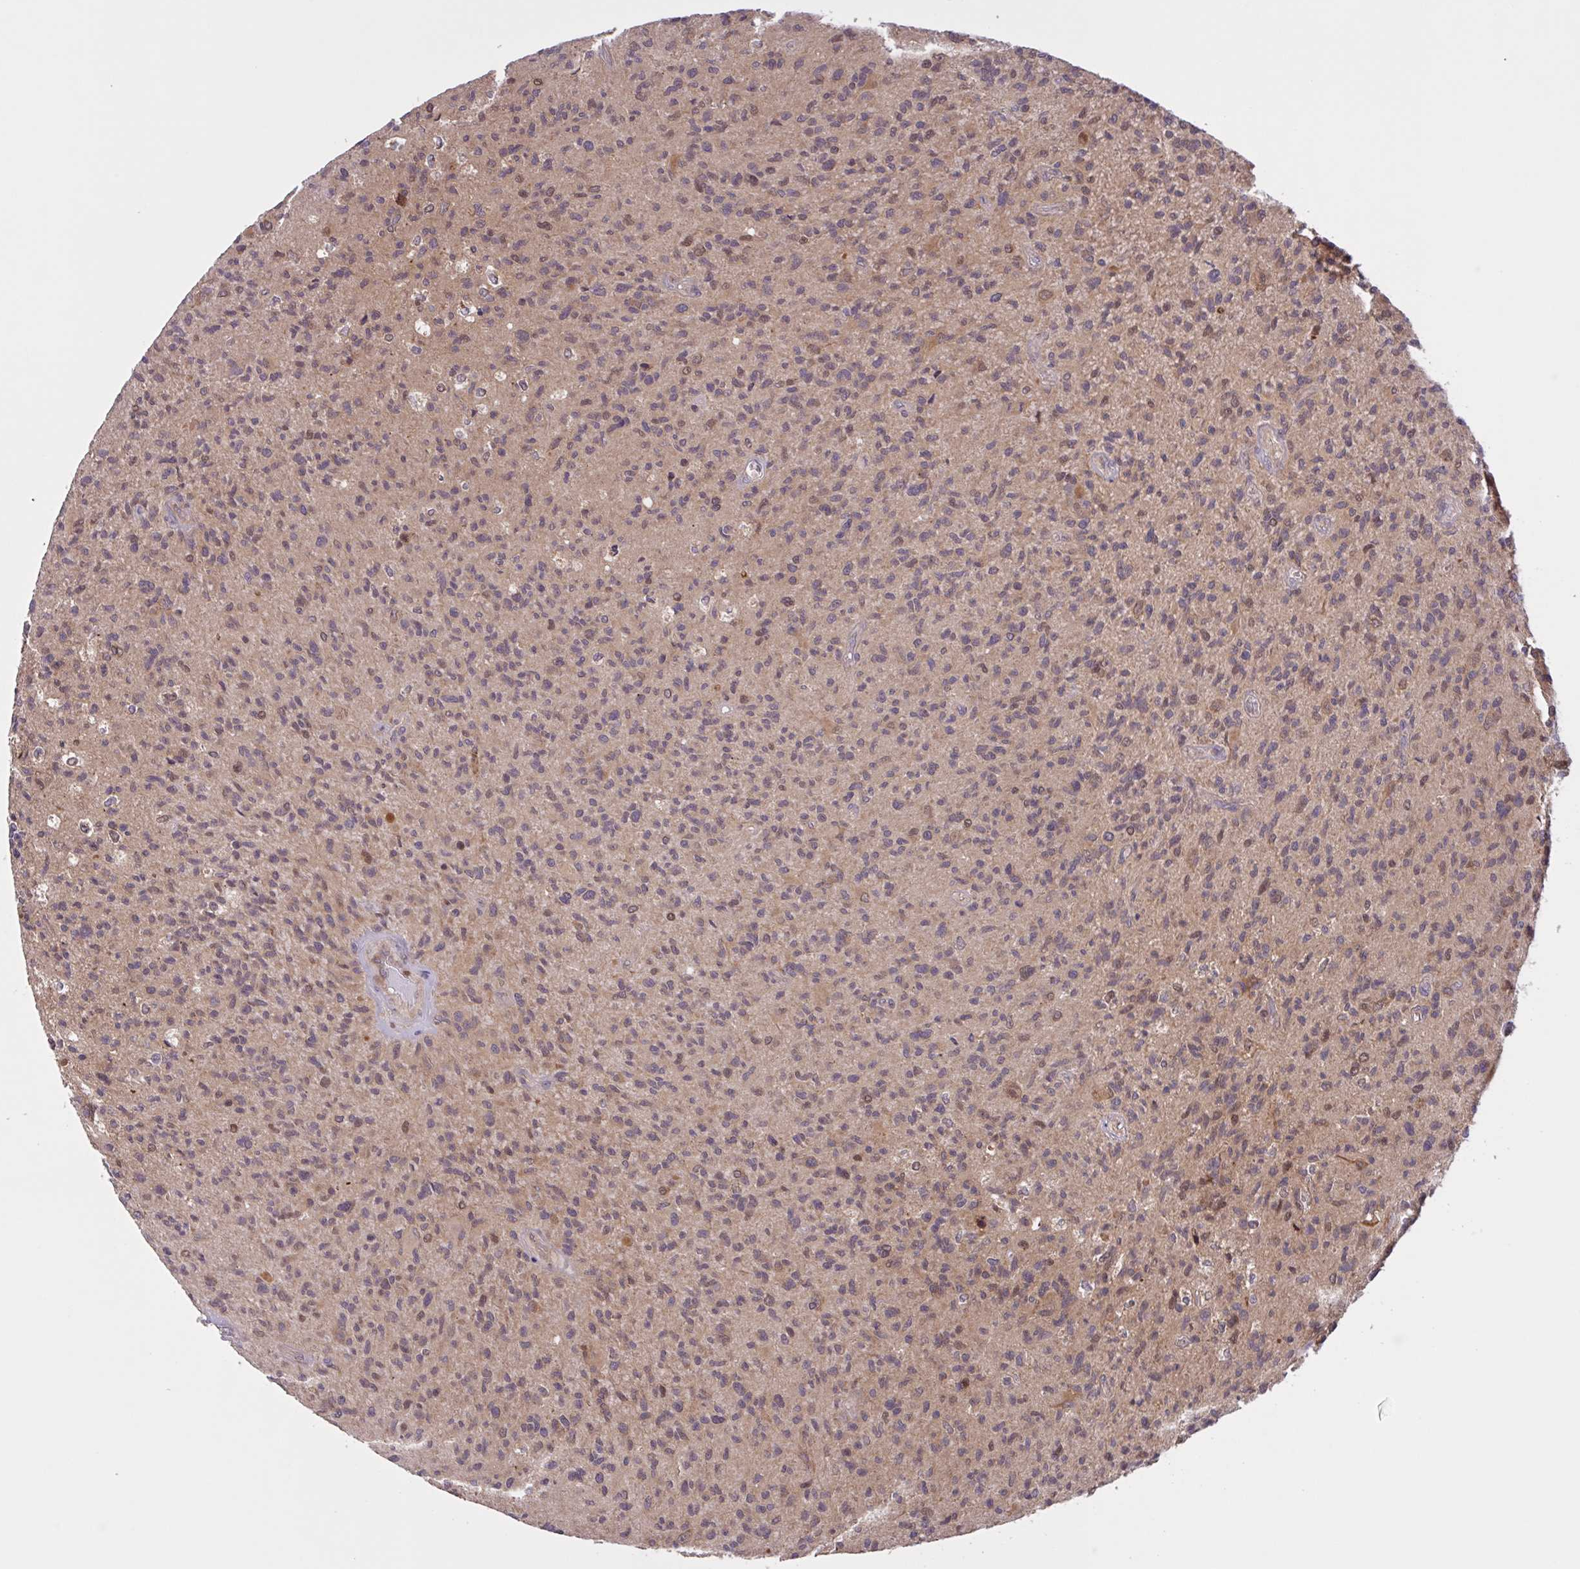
{"staining": {"intensity": "weak", "quantity": "<25%", "location": "cytoplasmic/membranous"}, "tissue": "glioma", "cell_type": "Tumor cells", "image_type": "cancer", "snomed": [{"axis": "morphology", "description": "Glioma, malignant, High grade"}, {"axis": "topography", "description": "Brain"}], "caption": "High power microscopy photomicrograph of an immunohistochemistry micrograph of high-grade glioma (malignant), revealing no significant staining in tumor cells.", "gene": "INTS10", "patient": {"sex": "female", "age": 70}}